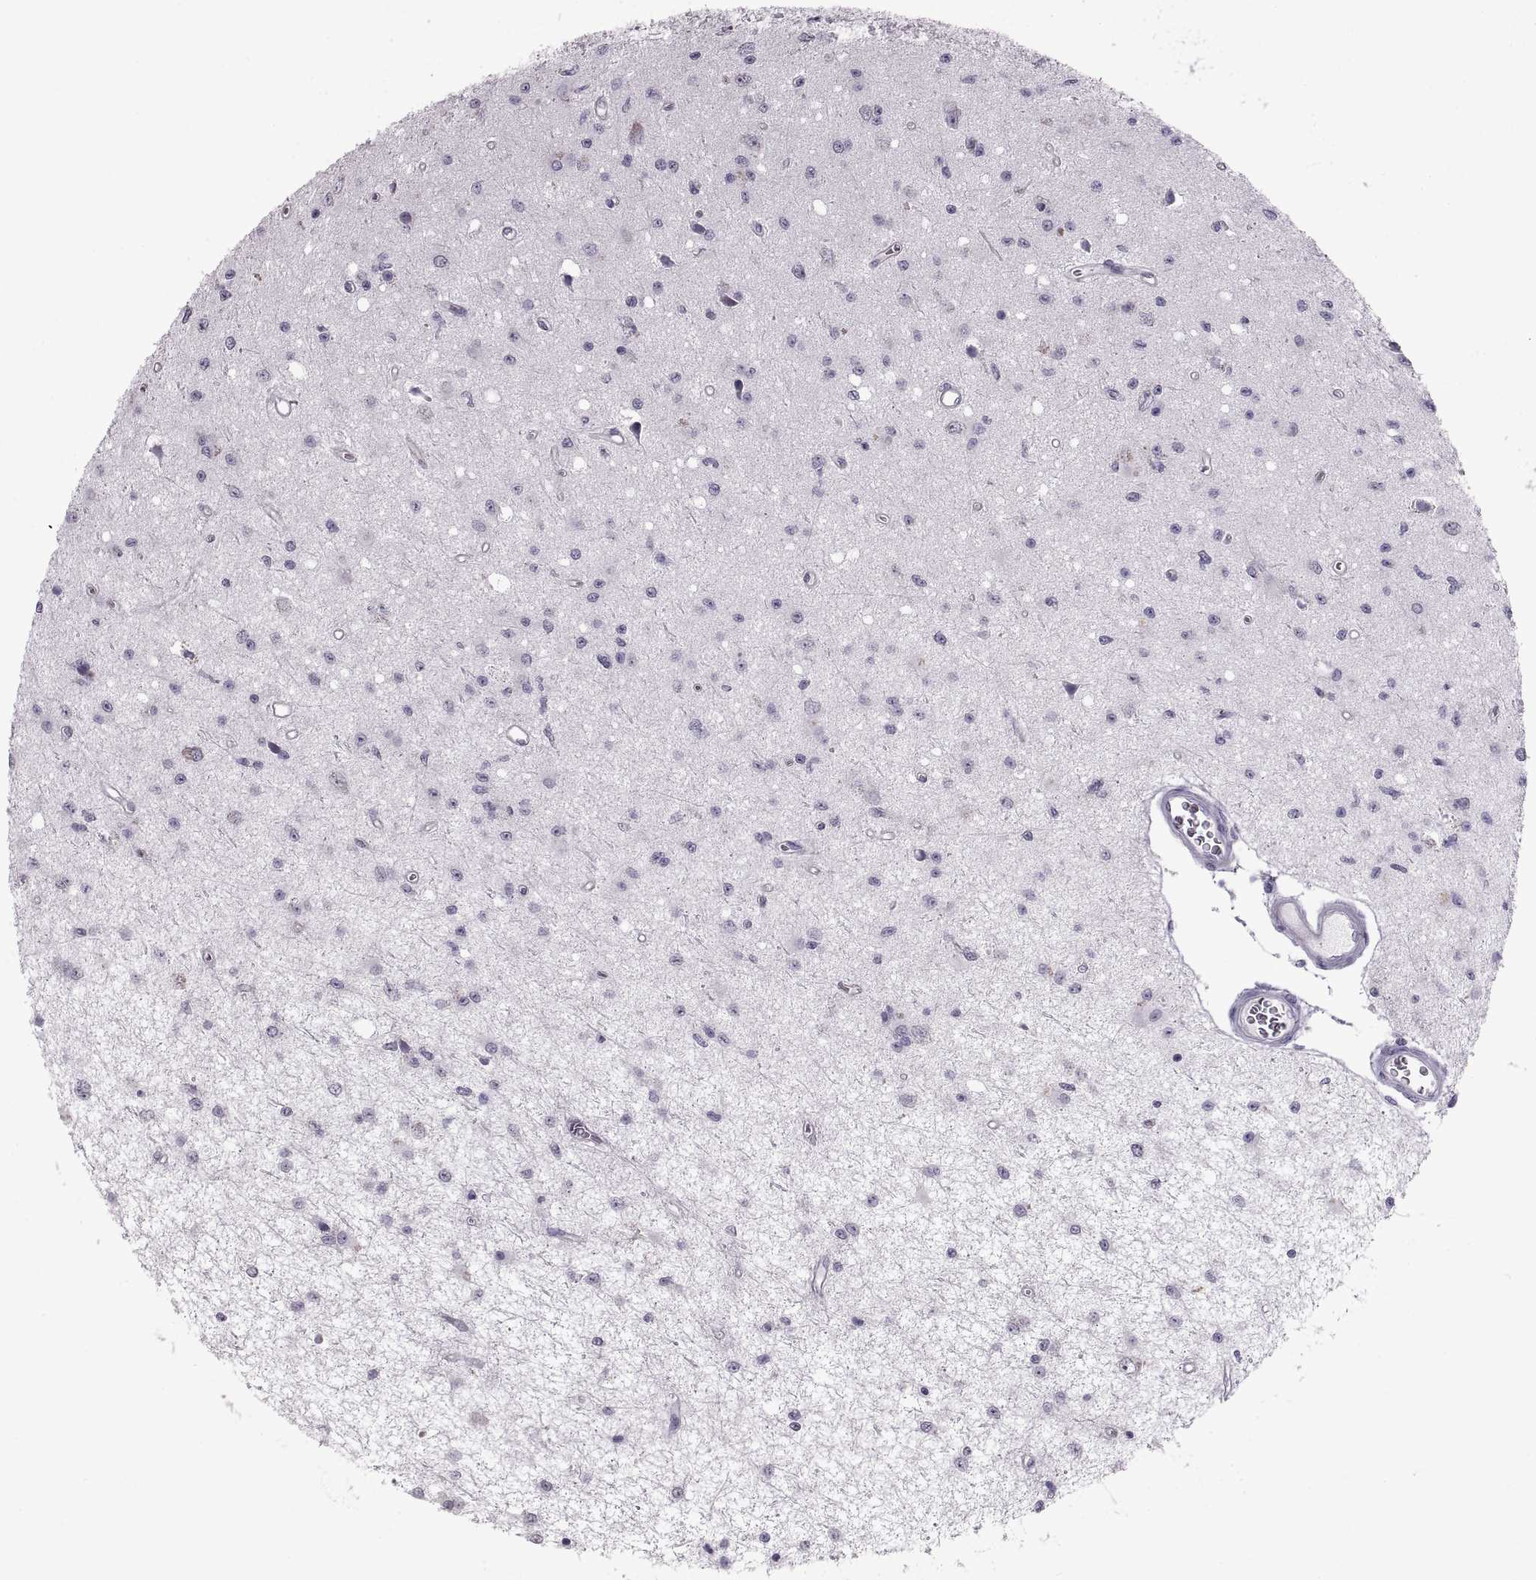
{"staining": {"intensity": "negative", "quantity": "none", "location": "none"}, "tissue": "glioma", "cell_type": "Tumor cells", "image_type": "cancer", "snomed": [{"axis": "morphology", "description": "Glioma, malignant, Low grade"}, {"axis": "topography", "description": "Brain"}], "caption": "An immunohistochemistry image of malignant glioma (low-grade) is shown. There is no staining in tumor cells of malignant glioma (low-grade). (Immunohistochemistry (ihc), brightfield microscopy, high magnification).", "gene": "SPACDR", "patient": {"sex": "female", "age": 45}}